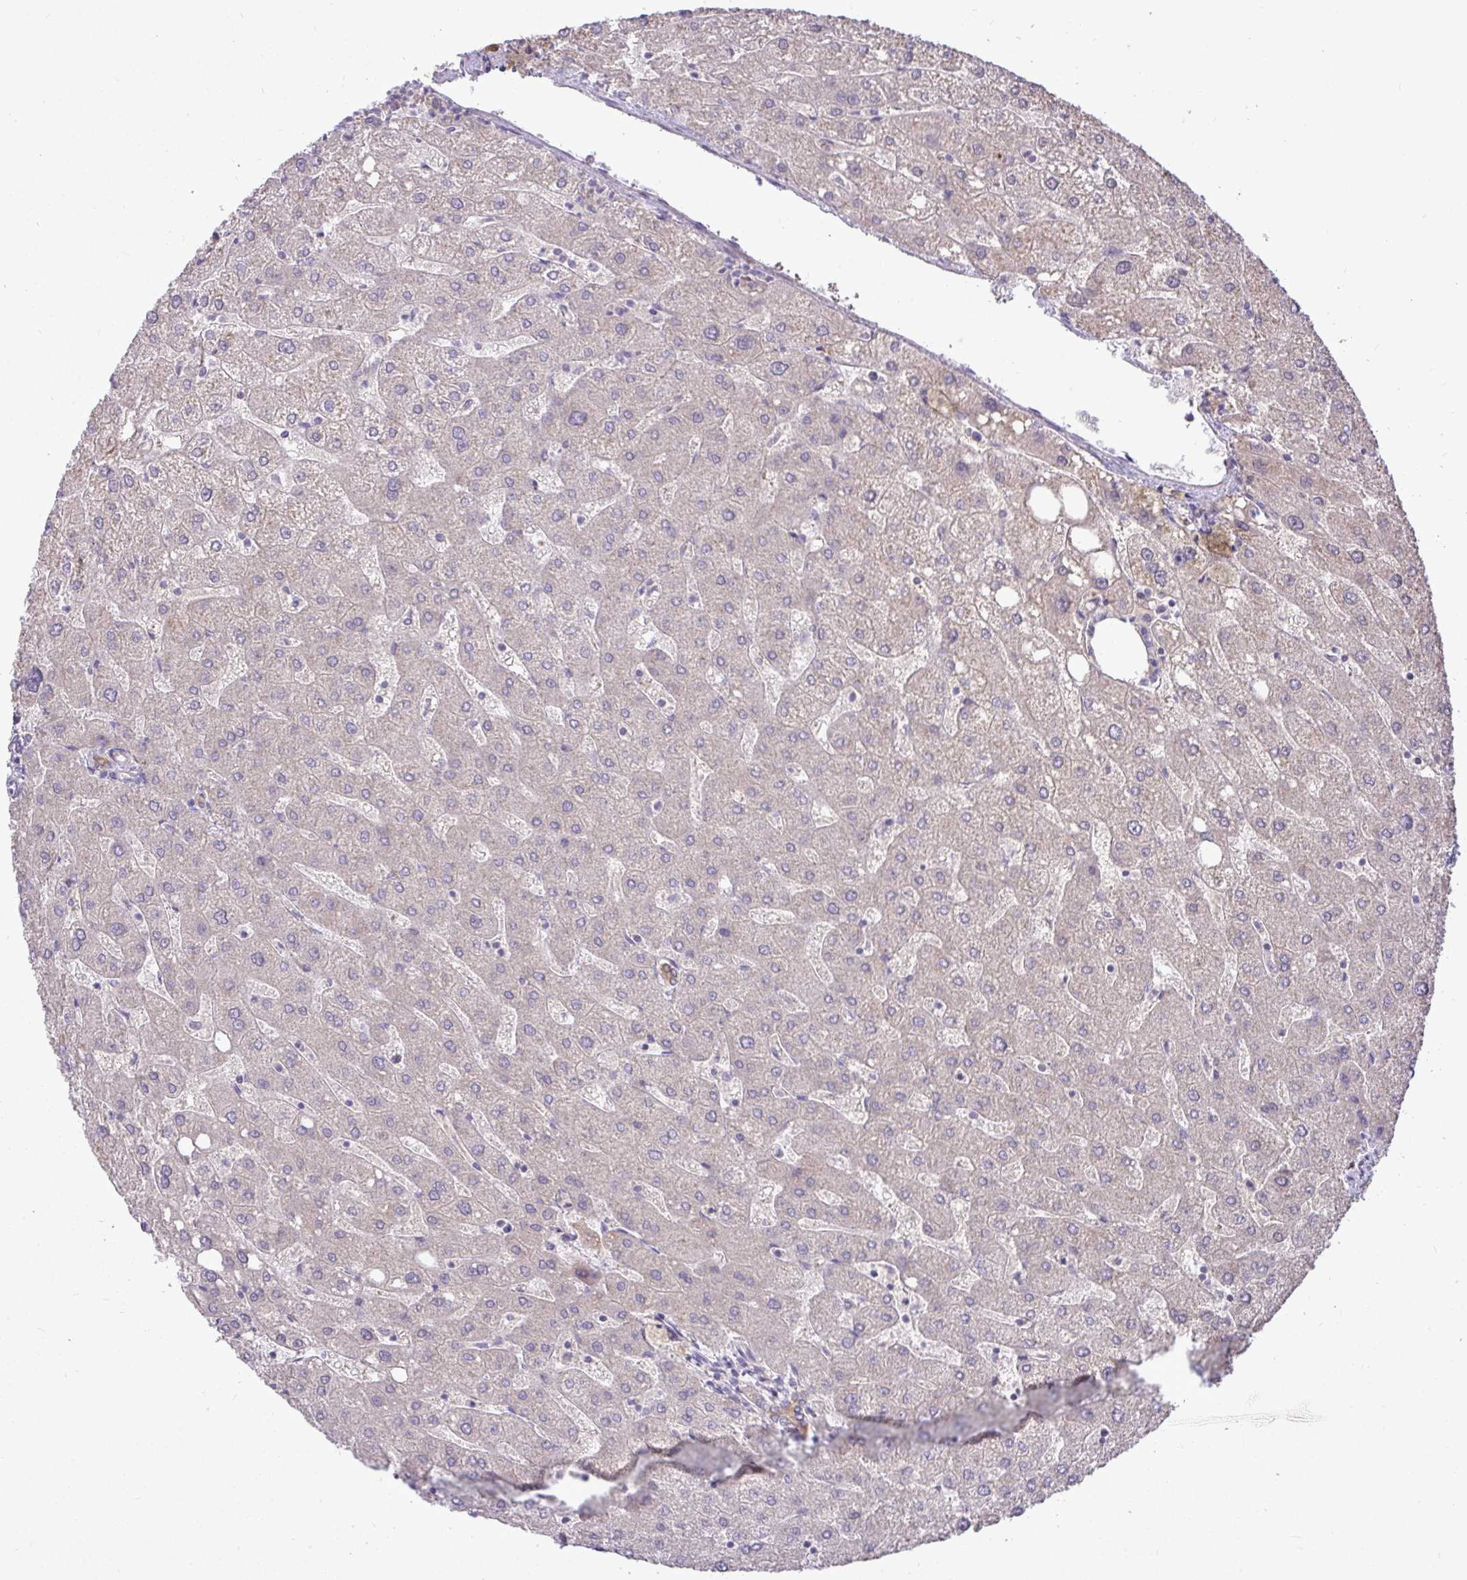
{"staining": {"intensity": "weak", "quantity": ">75%", "location": "cytoplasmic/membranous"}, "tissue": "liver", "cell_type": "Cholangiocytes", "image_type": "normal", "snomed": [{"axis": "morphology", "description": "Normal tissue, NOS"}, {"axis": "topography", "description": "Liver"}], "caption": "About >75% of cholangiocytes in normal human liver display weak cytoplasmic/membranous protein positivity as visualized by brown immunohistochemical staining.", "gene": "STRIP1", "patient": {"sex": "male", "age": 67}}